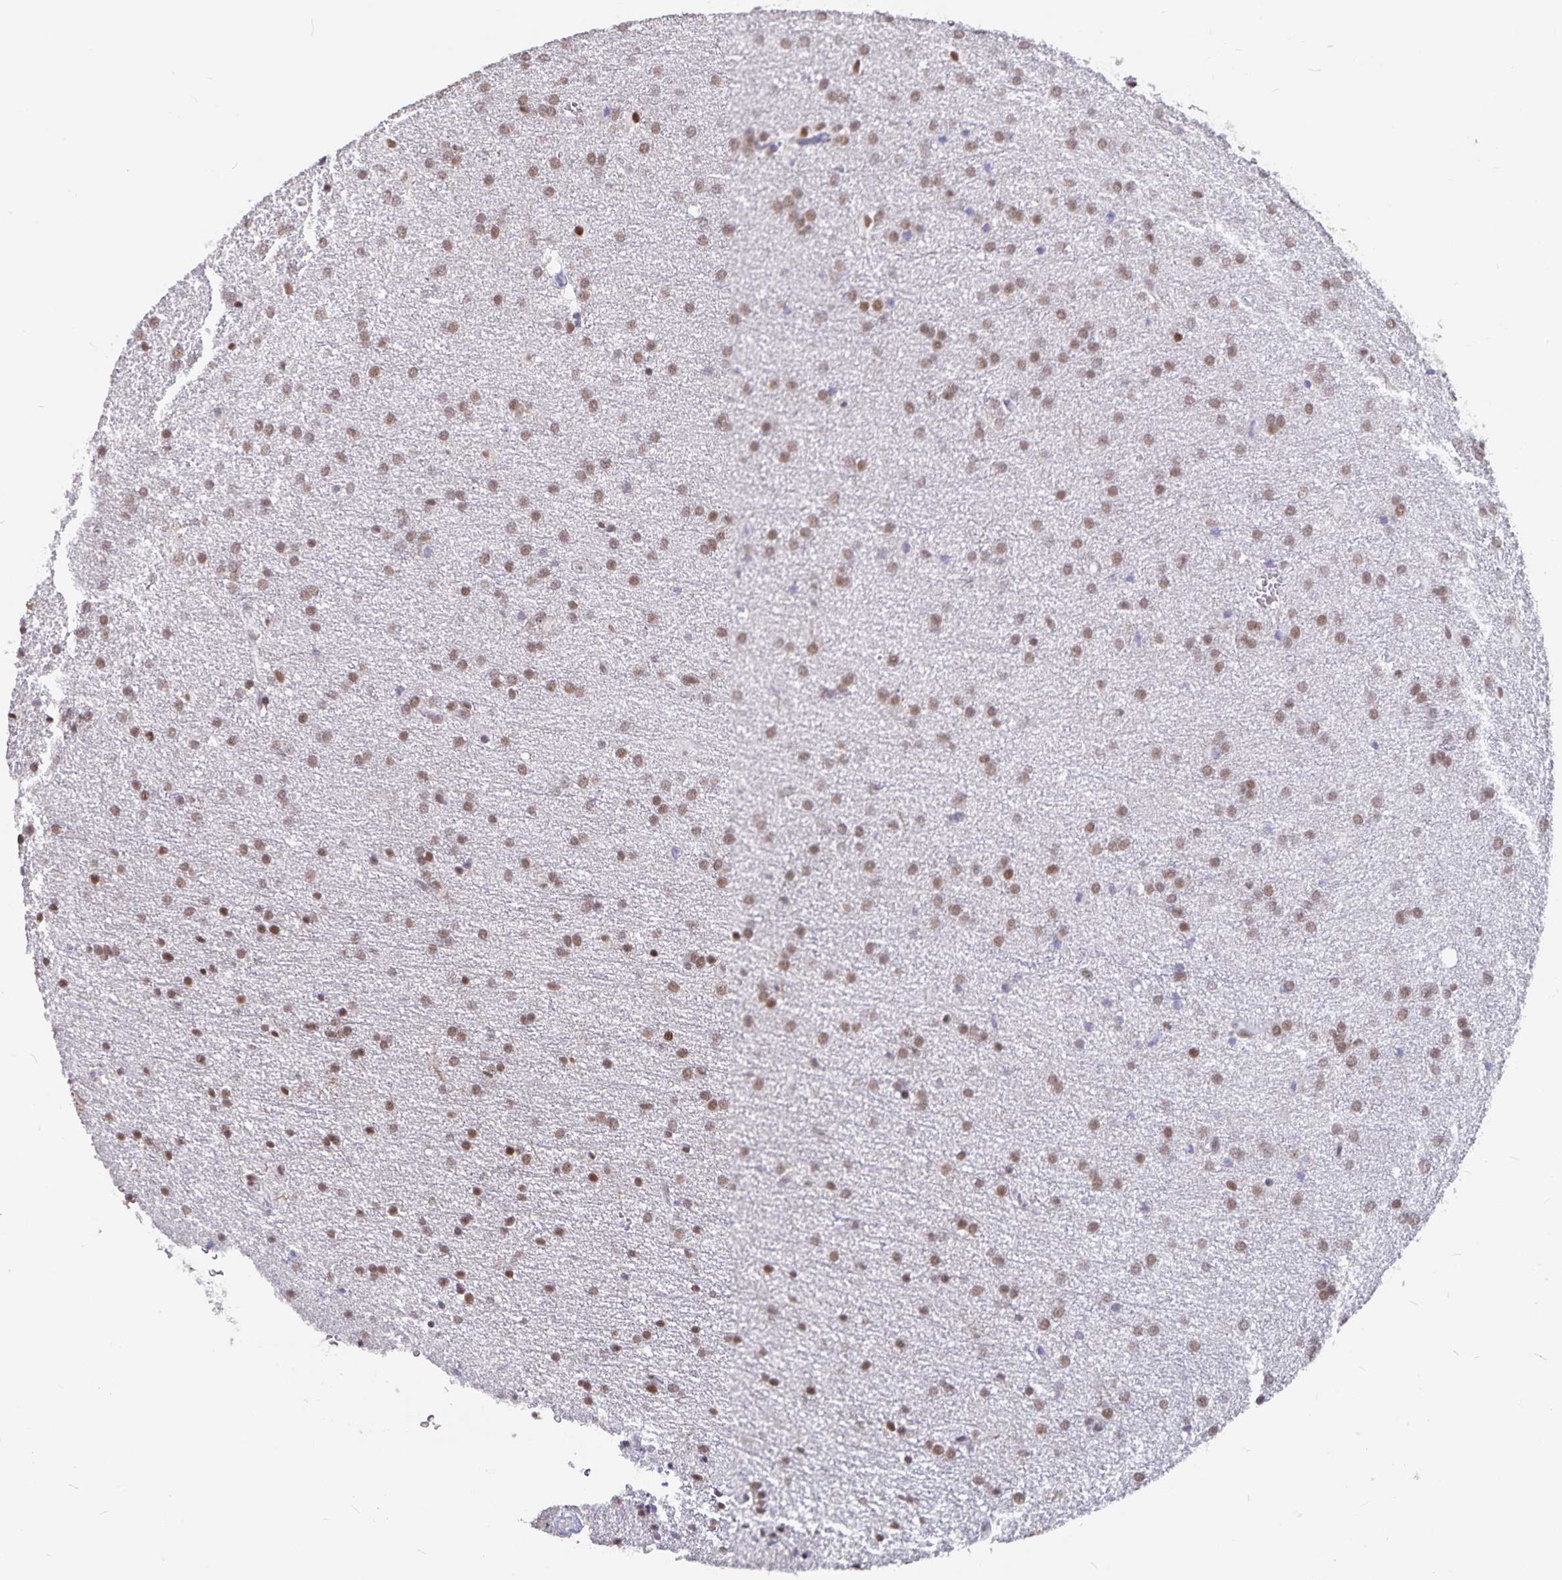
{"staining": {"intensity": "moderate", "quantity": ">75%", "location": "nuclear"}, "tissue": "glioma", "cell_type": "Tumor cells", "image_type": "cancer", "snomed": [{"axis": "morphology", "description": "Glioma, malignant, Low grade"}, {"axis": "topography", "description": "Brain"}], "caption": "Protein analysis of malignant glioma (low-grade) tissue reveals moderate nuclear positivity in about >75% of tumor cells.", "gene": "PBX2", "patient": {"sex": "female", "age": 32}}